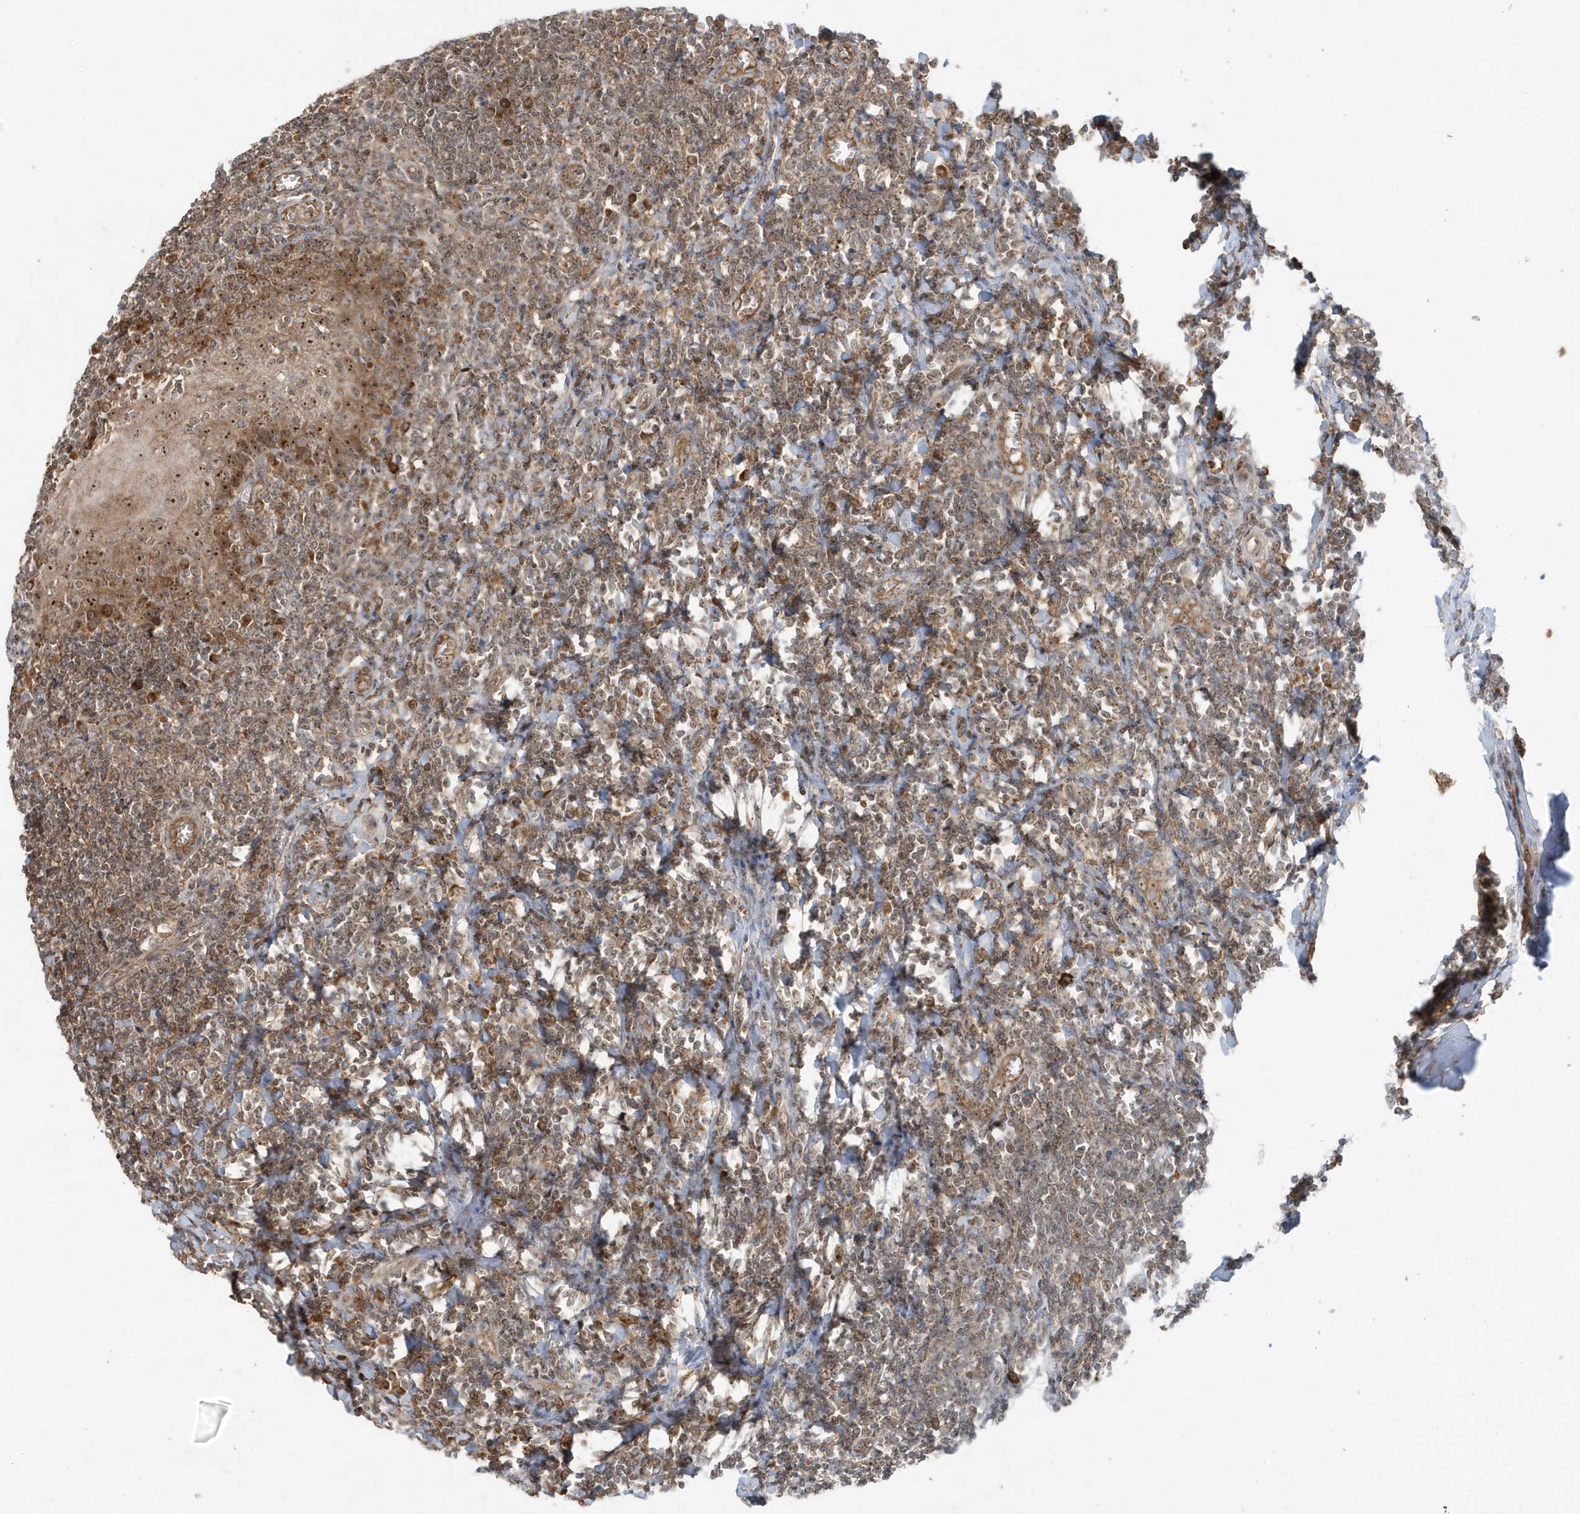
{"staining": {"intensity": "moderate", "quantity": ">75%", "location": "cytoplasmic/membranous,nuclear"}, "tissue": "tonsil", "cell_type": "Germinal center cells", "image_type": "normal", "snomed": [{"axis": "morphology", "description": "Normal tissue, NOS"}, {"axis": "topography", "description": "Tonsil"}], "caption": "Protein analysis of unremarkable tonsil shows moderate cytoplasmic/membranous,nuclear expression in approximately >75% of germinal center cells. (Brightfield microscopy of DAB IHC at high magnification).", "gene": "ABCB9", "patient": {"sex": "male", "age": 27}}